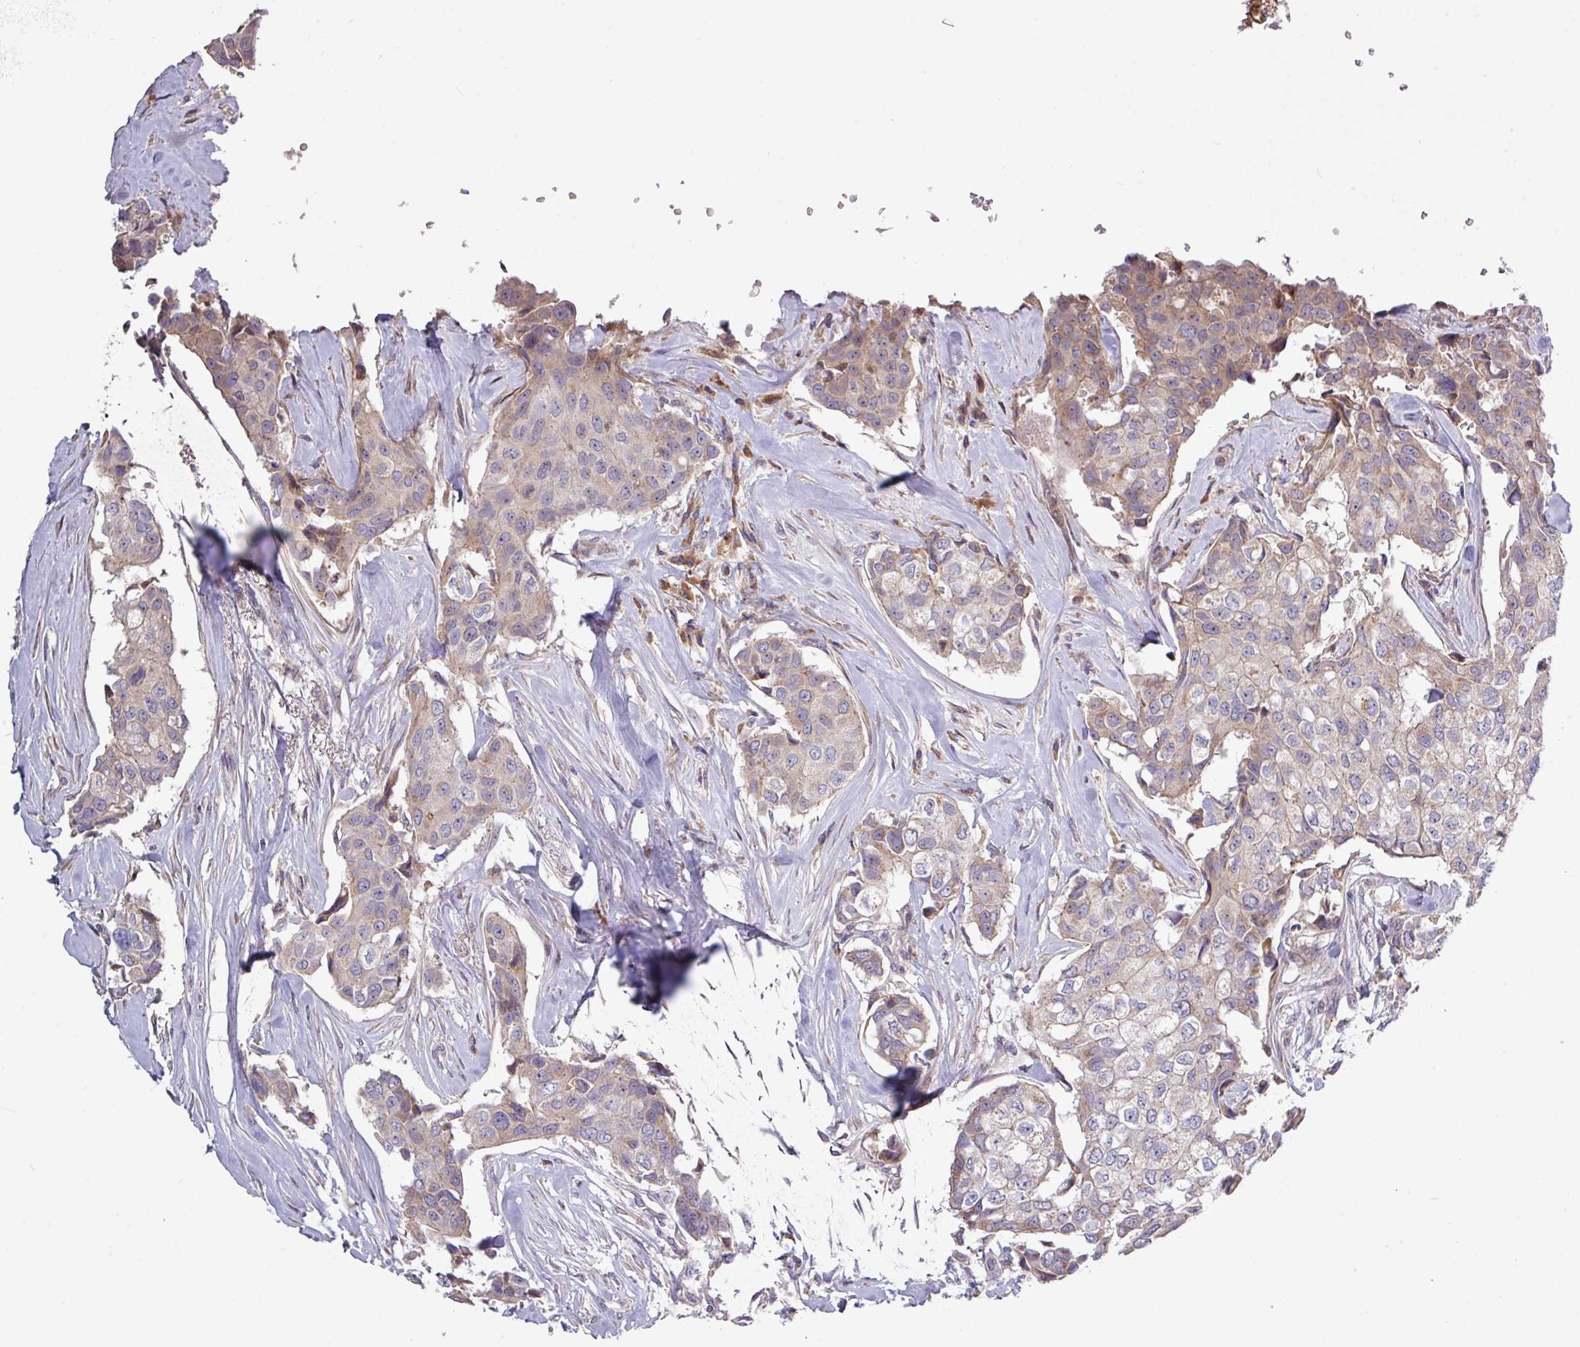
{"staining": {"intensity": "weak", "quantity": "<25%", "location": "cytoplasmic/membranous"}, "tissue": "breast cancer", "cell_type": "Tumor cells", "image_type": "cancer", "snomed": [{"axis": "morphology", "description": "Duct carcinoma"}, {"axis": "topography", "description": "Breast"}], "caption": "Human infiltrating ductal carcinoma (breast) stained for a protein using immunohistochemistry (IHC) displays no expression in tumor cells.", "gene": "TNFSF12", "patient": {"sex": "female", "age": 80}}